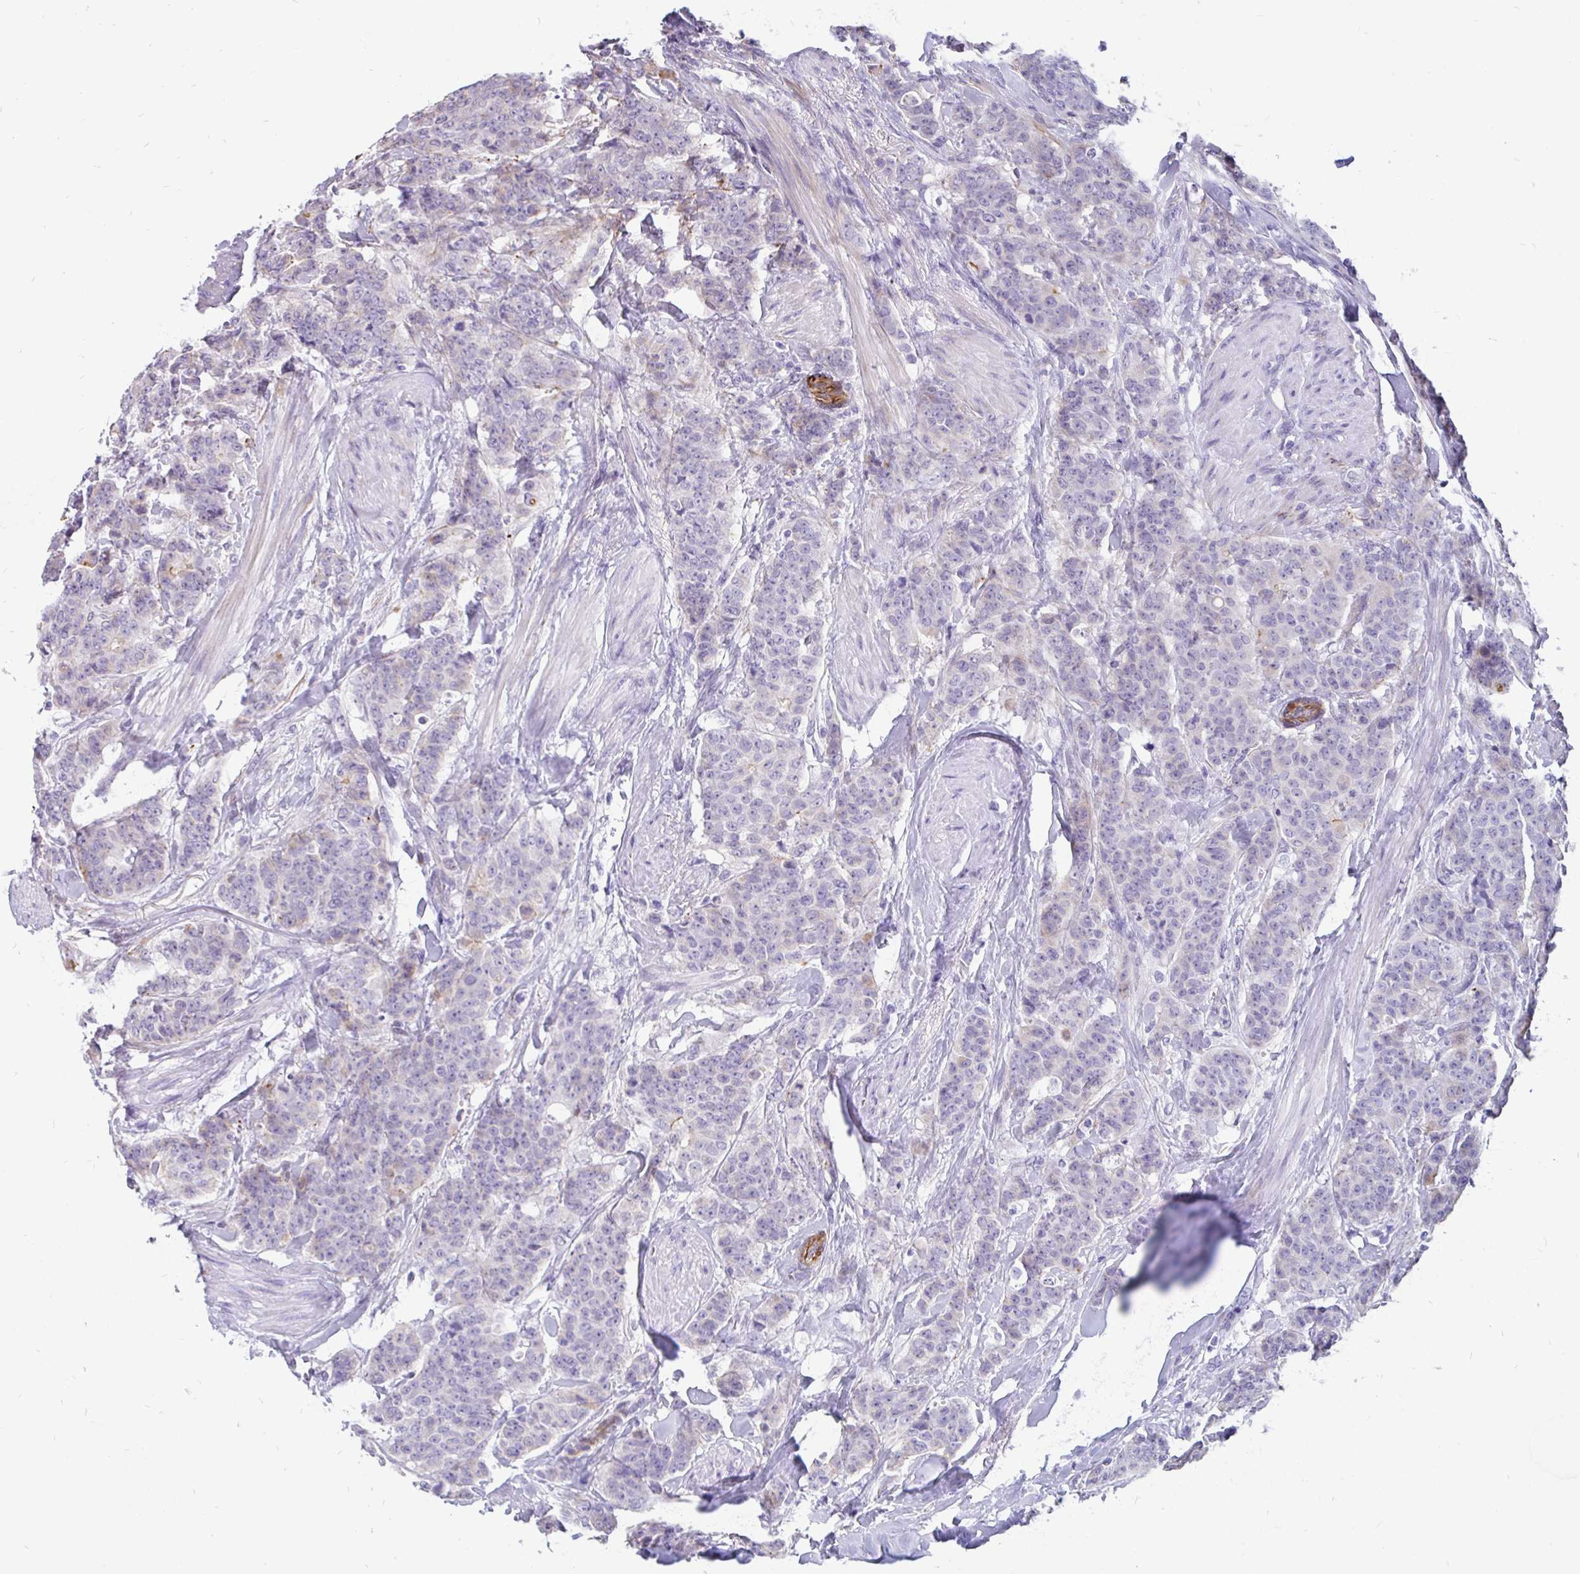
{"staining": {"intensity": "weak", "quantity": "<25%", "location": "nuclear"}, "tissue": "breast cancer", "cell_type": "Tumor cells", "image_type": "cancer", "snomed": [{"axis": "morphology", "description": "Duct carcinoma"}, {"axis": "topography", "description": "Breast"}], "caption": "The photomicrograph demonstrates no staining of tumor cells in breast invasive ductal carcinoma.", "gene": "EML5", "patient": {"sex": "female", "age": 40}}